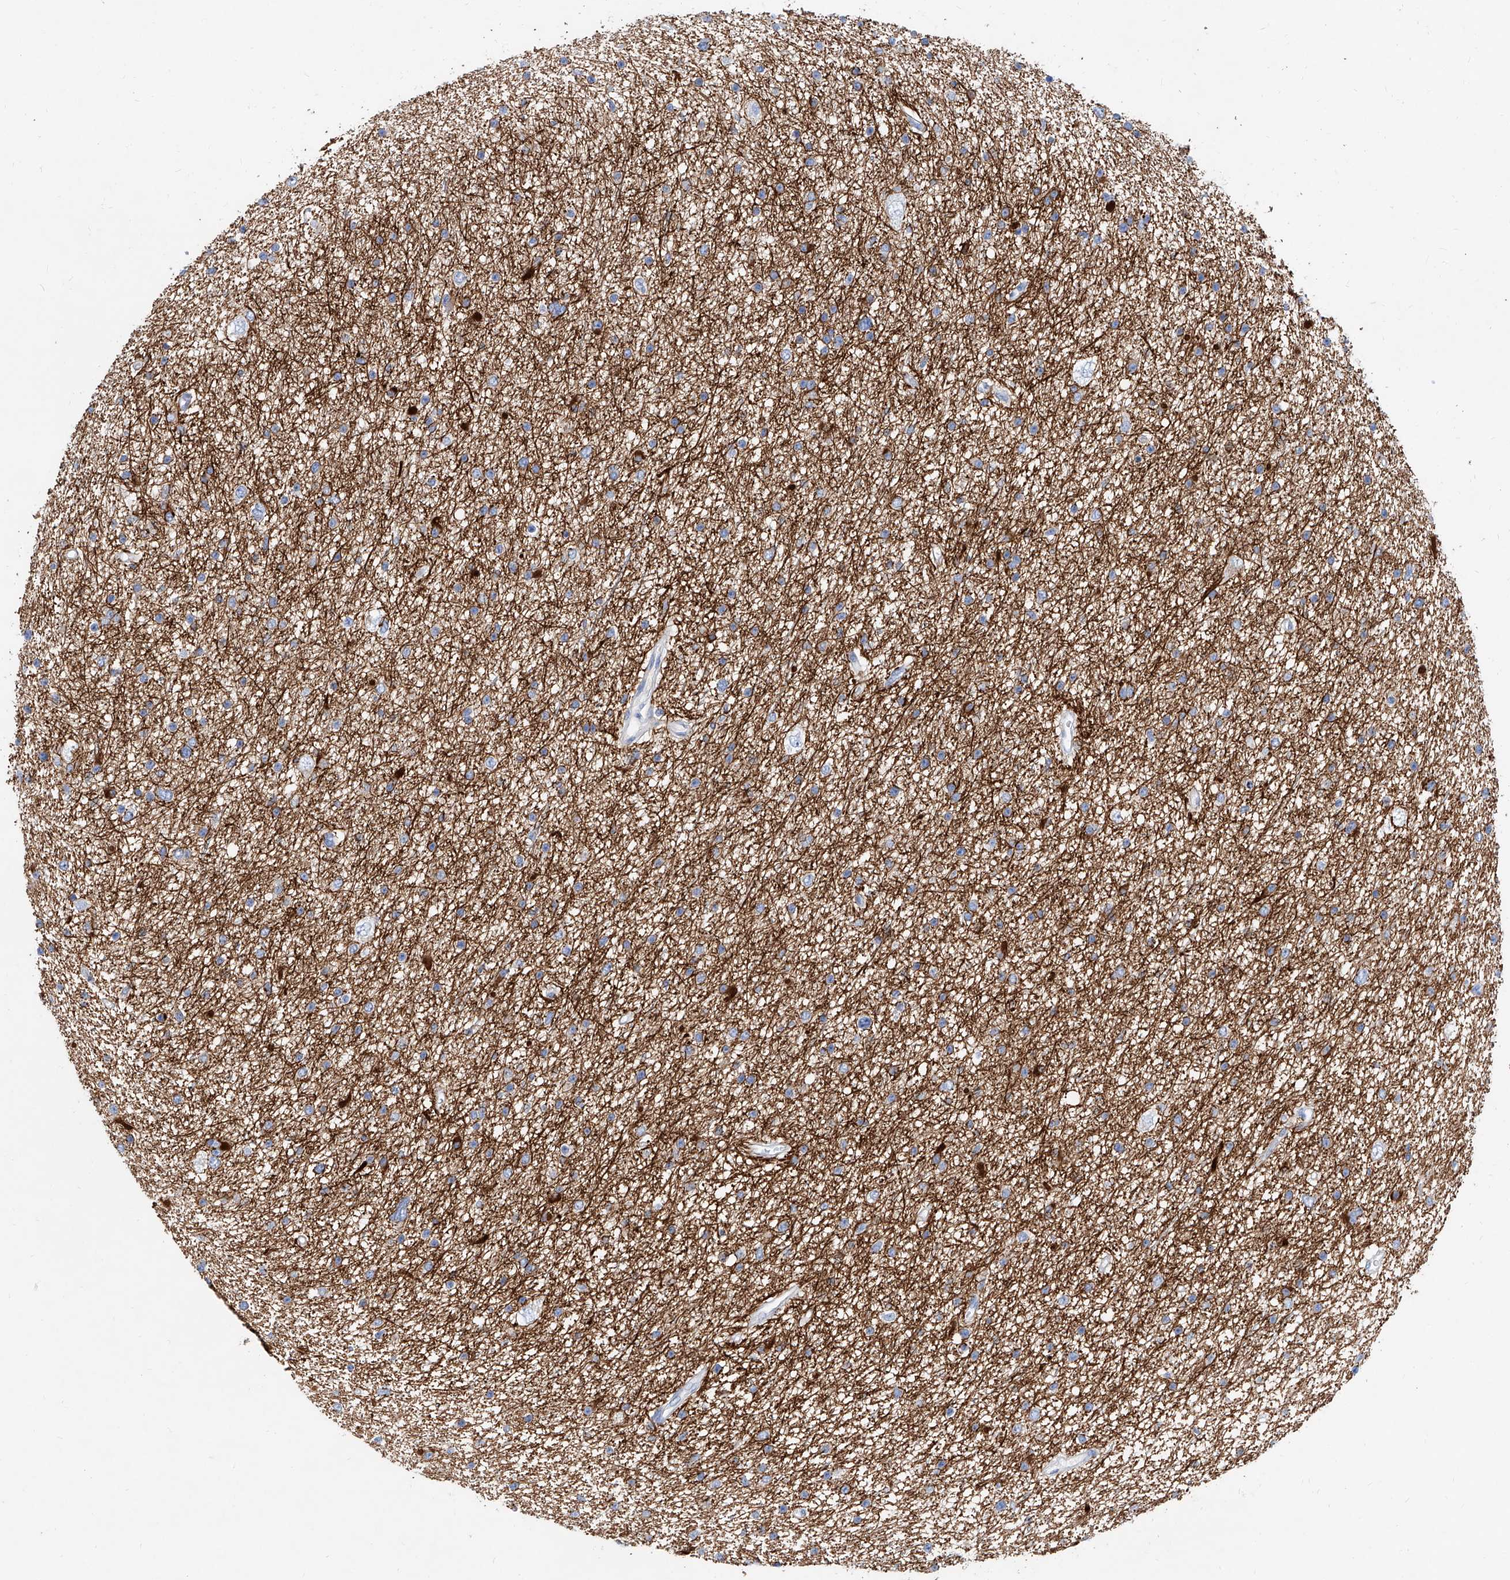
{"staining": {"intensity": "negative", "quantity": "none", "location": "none"}, "tissue": "glioma", "cell_type": "Tumor cells", "image_type": "cancer", "snomed": [{"axis": "morphology", "description": "Glioma, malignant, Low grade"}, {"axis": "topography", "description": "Cerebral cortex"}], "caption": "A photomicrograph of glioma stained for a protein exhibits no brown staining in tumor cells.", "gene": "SLC25A29", "patient": {"sex": "female", "age": 39}}